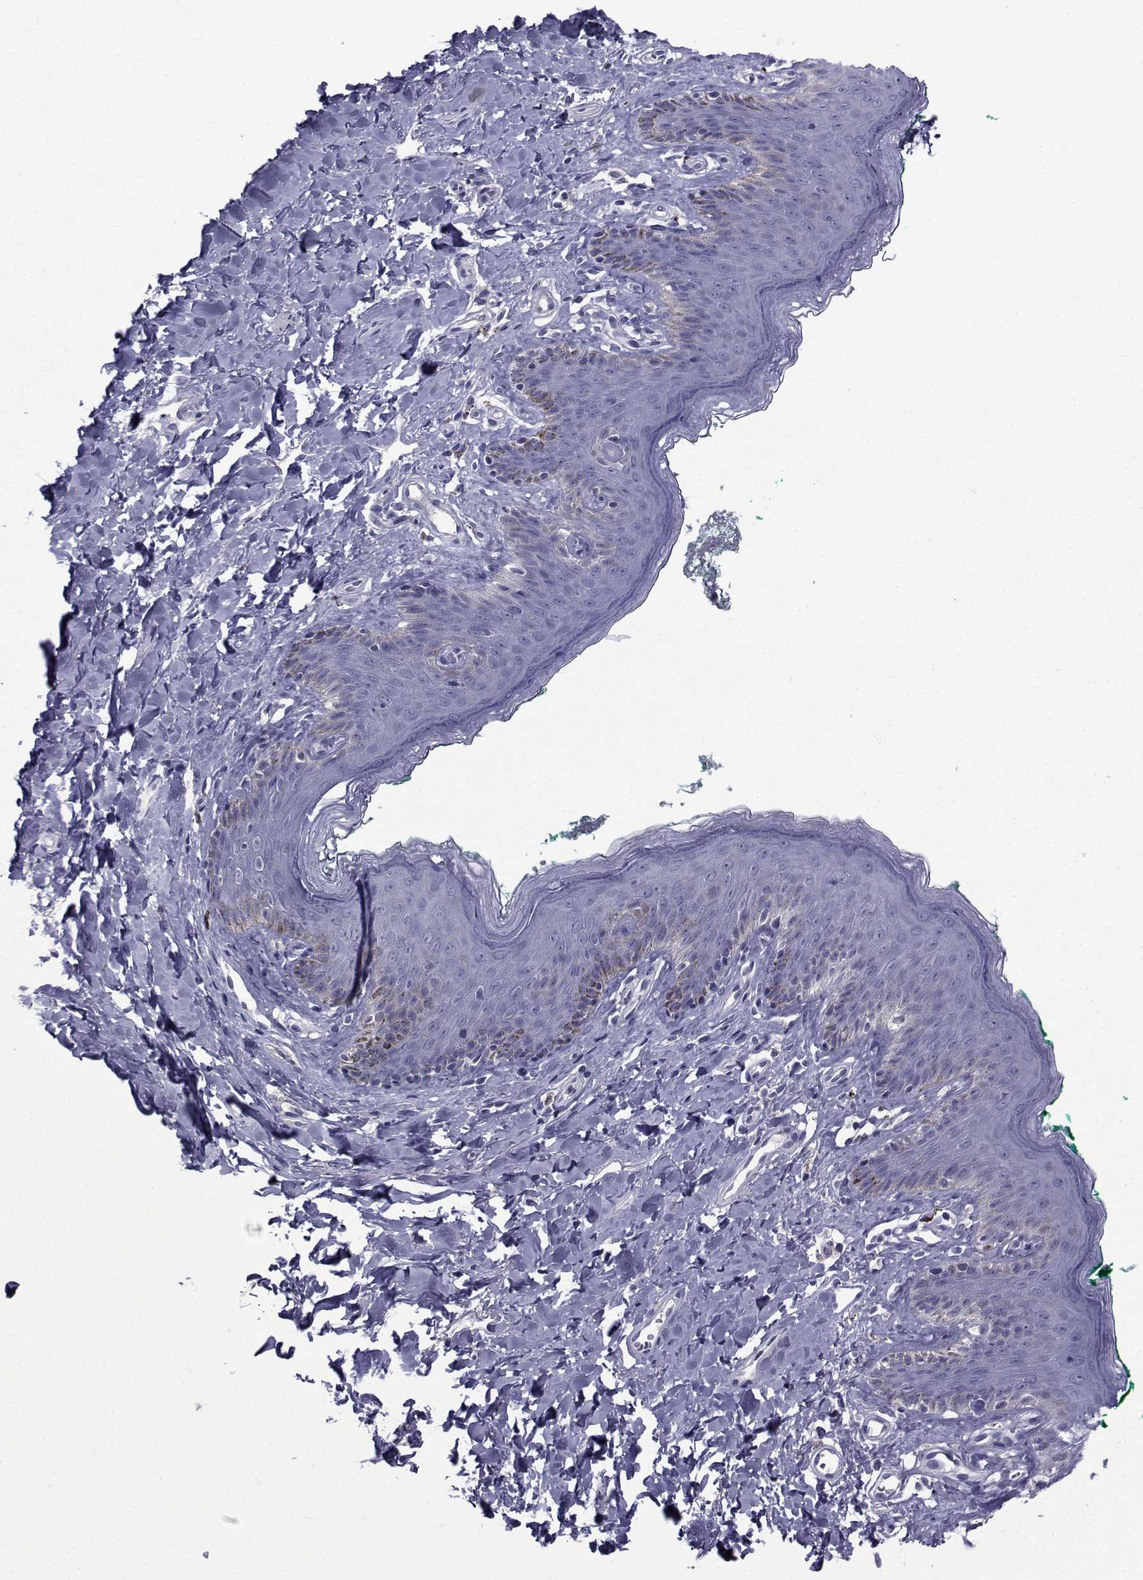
{"staining": {"intensity": "negative", "quantity": "none", "location": "none"}, "tissue": "skin", "cell_type": "Epidermal cells", "image_type": "normal", "snomed": [{"axis": "morphology", "description": "Normal tissue, NOS"}, {"axis": "topography", "description": "Vulva"}], "caption": "Protein analysis of benign skin demonstrates no significant staining in epidermal cells.", "gene": "CHRNA1", "patient": {"sex": "female", "age": 66}}